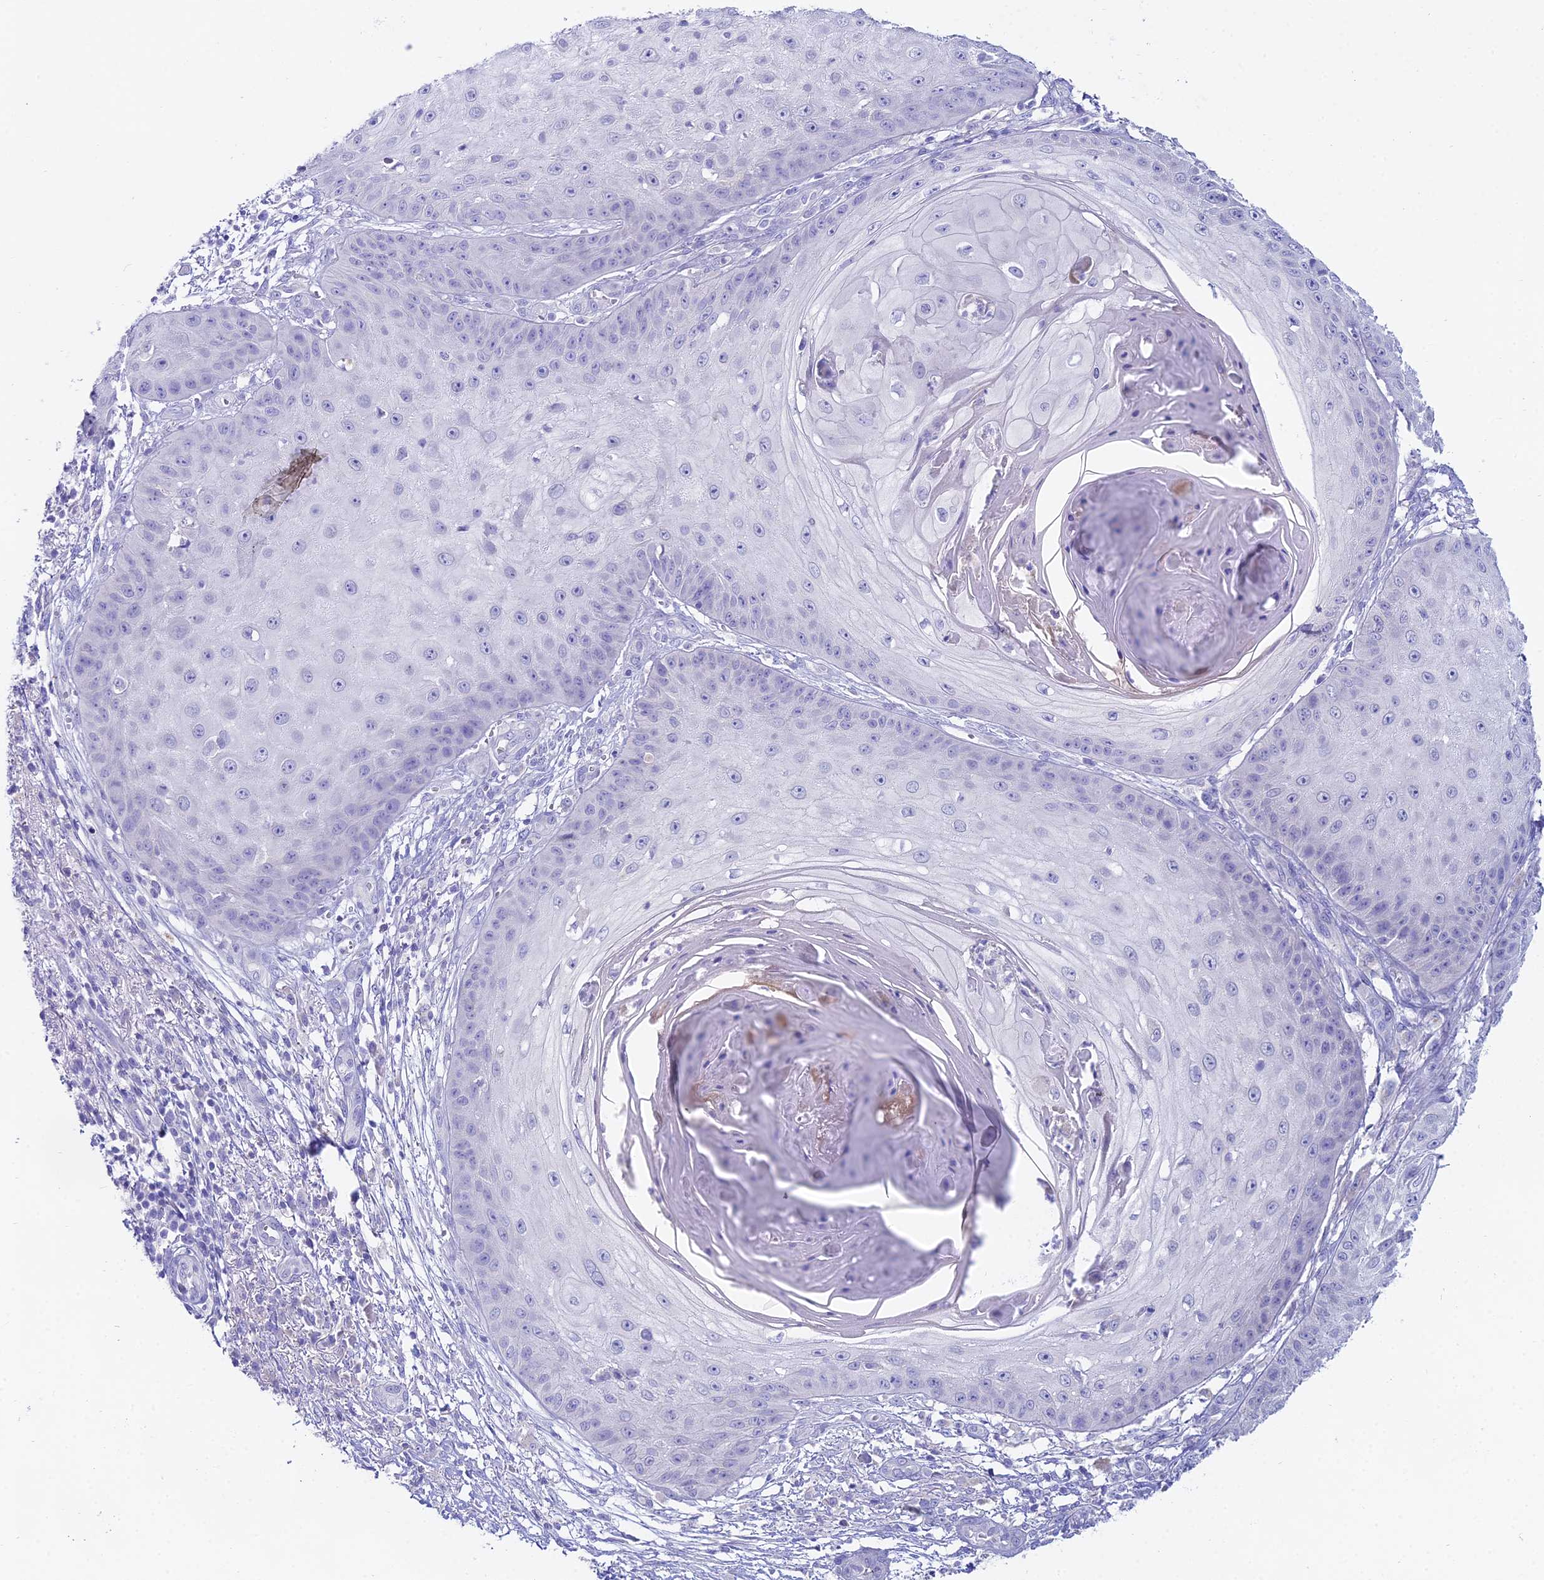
{"staining": {"intensity": "negative", "quantity": "none", "location": "none"}, "tissue": "skin cancer", "cell_type": "Tumor cells", "image_type": "cancer", "snomed": [{"axis": "morphology", "description": "Squamous cell carcinoma, NOS"}, {"axis": "topography", "description": "Skin"}], "caption": "The micrograph shows no significant positivity in tumor cells of skin squamous cell carcinoma. (DAB (3,3'-diaminobenzidine) IHC visualized using brightfield microscopy, high magnification).", "gene": "WDR43", "patient": {"sex": "male", "age": 70}}